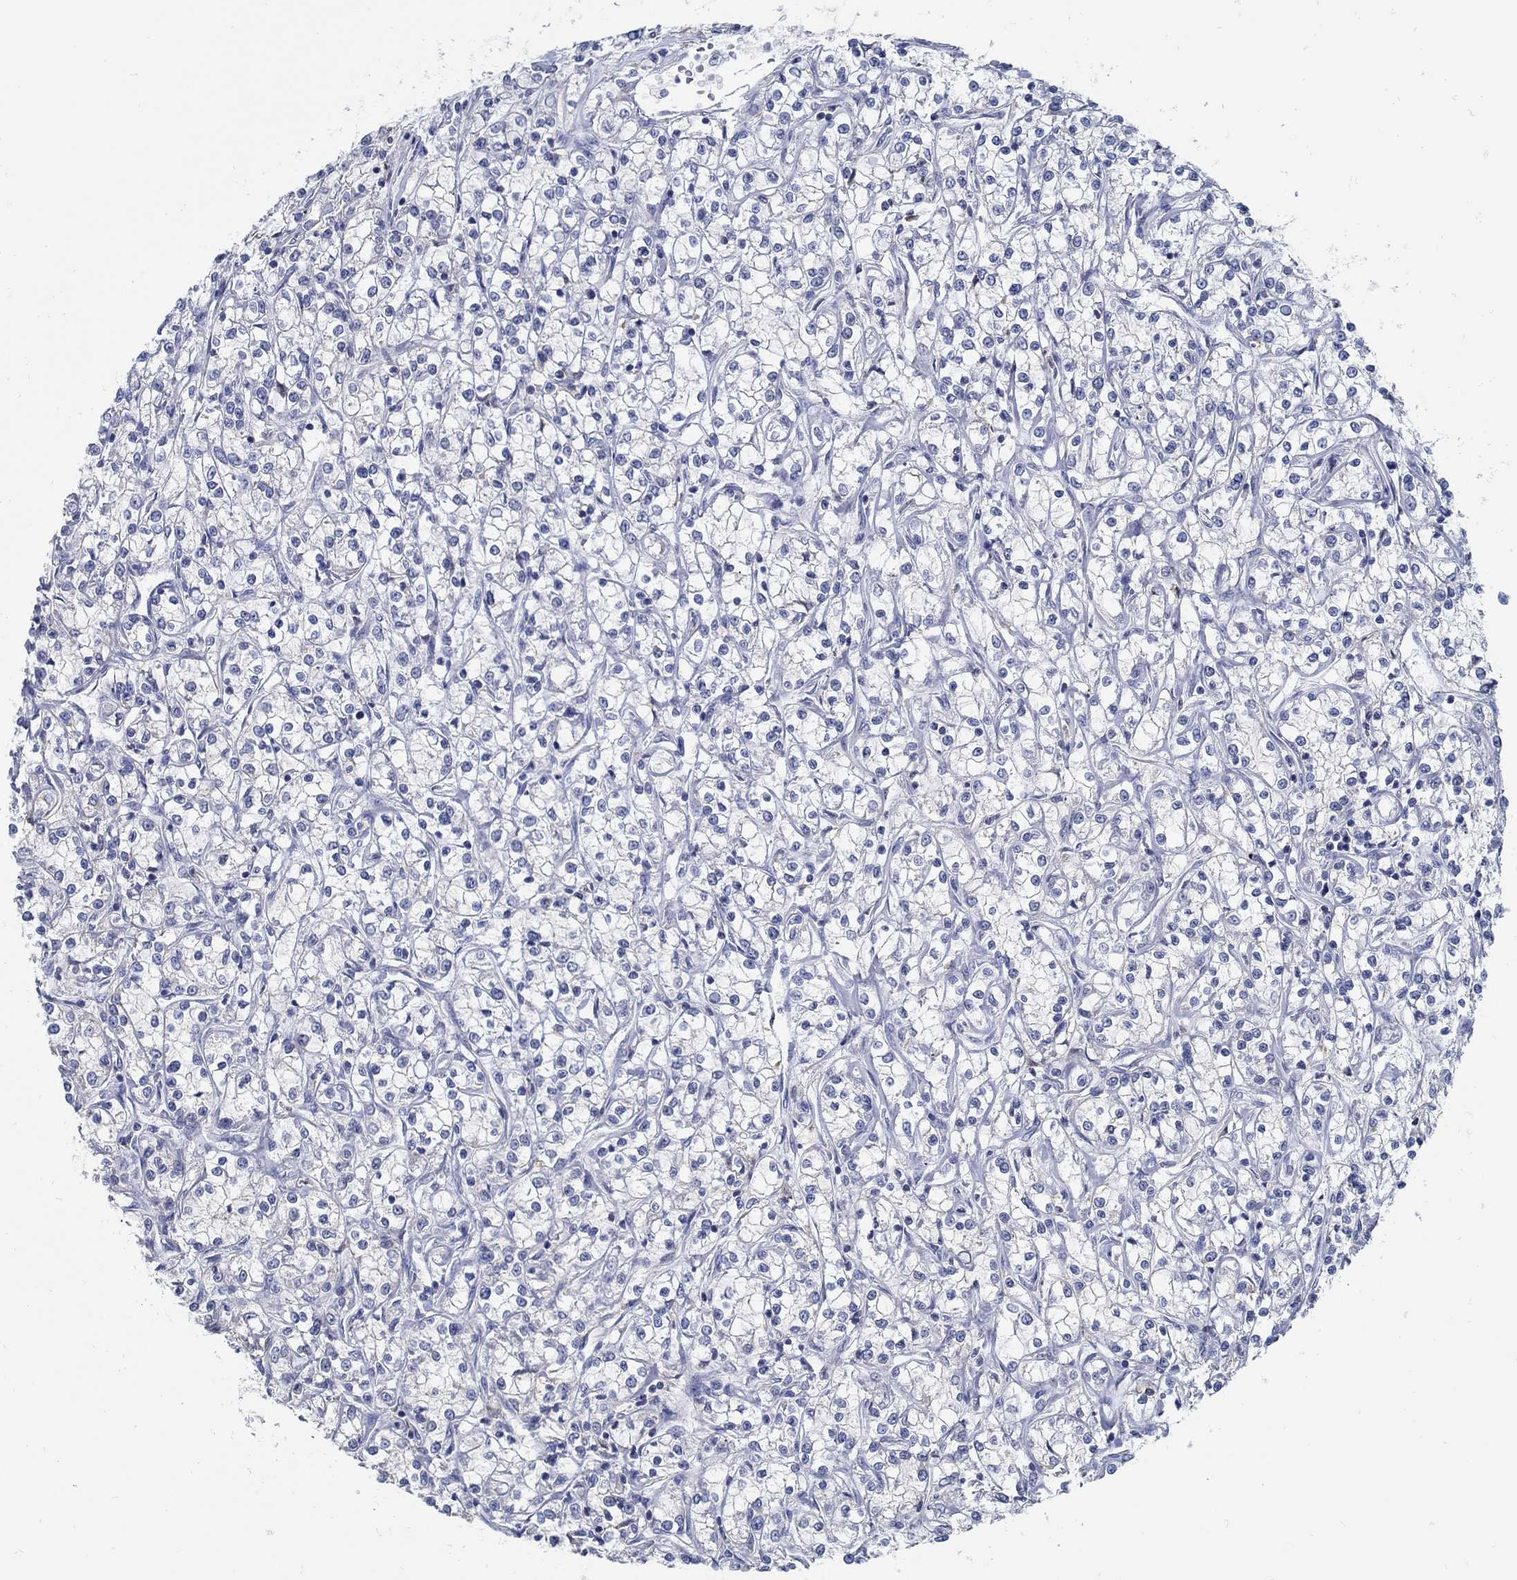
{"staining": {"intensity": "negative", "quantity": "none", "location": "none"}, "tissue": "renal cancer", "cell_type": "Tumor cells", "image_type": "cancer", "snomed": [{"axis": "morphology", "description": "Adenocarcinoma, NOS"}, {"axis": "topography", "description": "Kidney"}], "caption": "Immunohistochemical staining of human renal adenocarcinoma demonstrates no significant expression in tumor cells. The staining is performed using DAB brown chromogen with nuclei counter-stained in using hematoxylin.", "gene": "ZFAND4", "patient": {"sex": "female", "age": 59}}